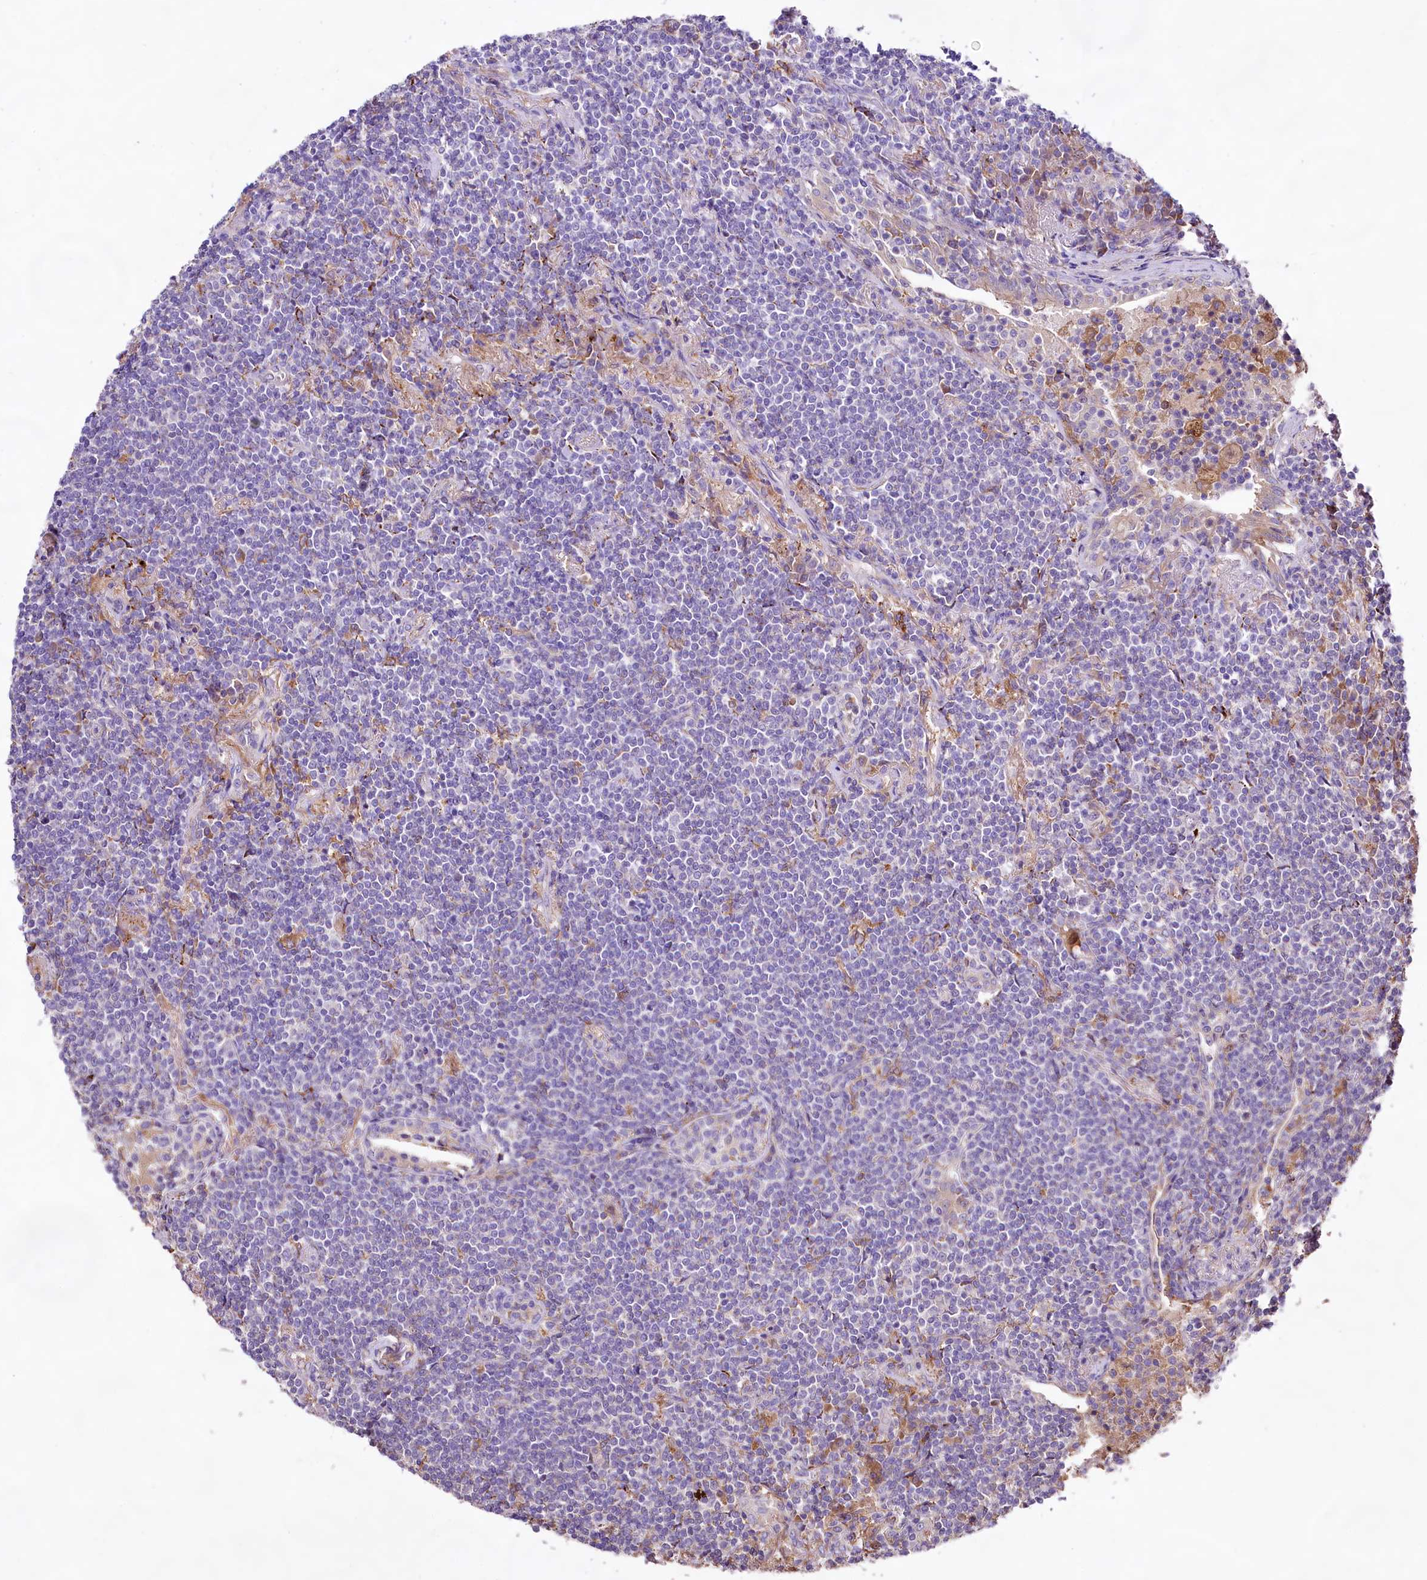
{"staining": {"intensity": "negative", "quantity": "none", "location": "none"}, "tissue": "lymphoma", "cell_type": "Tumor cells", "image_type": "cancer", "snomed": [{"axis": "morphology", "description": "Malignant lymphoma, non-Hodgkin's type, Low grade"}, {"axis": "topography", "description": "Lung"}], "caption": "DAB (3,3'-diaminobenzidine) immunohistochemical staining of human lymphoma displays no significant staining in tumor cells. The staining was performed using DAB (3,3'-diaminobenzidine) to visualize the protein expression in brown, while the nuclei were stained in blue with hematoxylin (Magnification: 20x).", "gene": "DMXL2", "patient": {"sex": "female", "age": 71}}